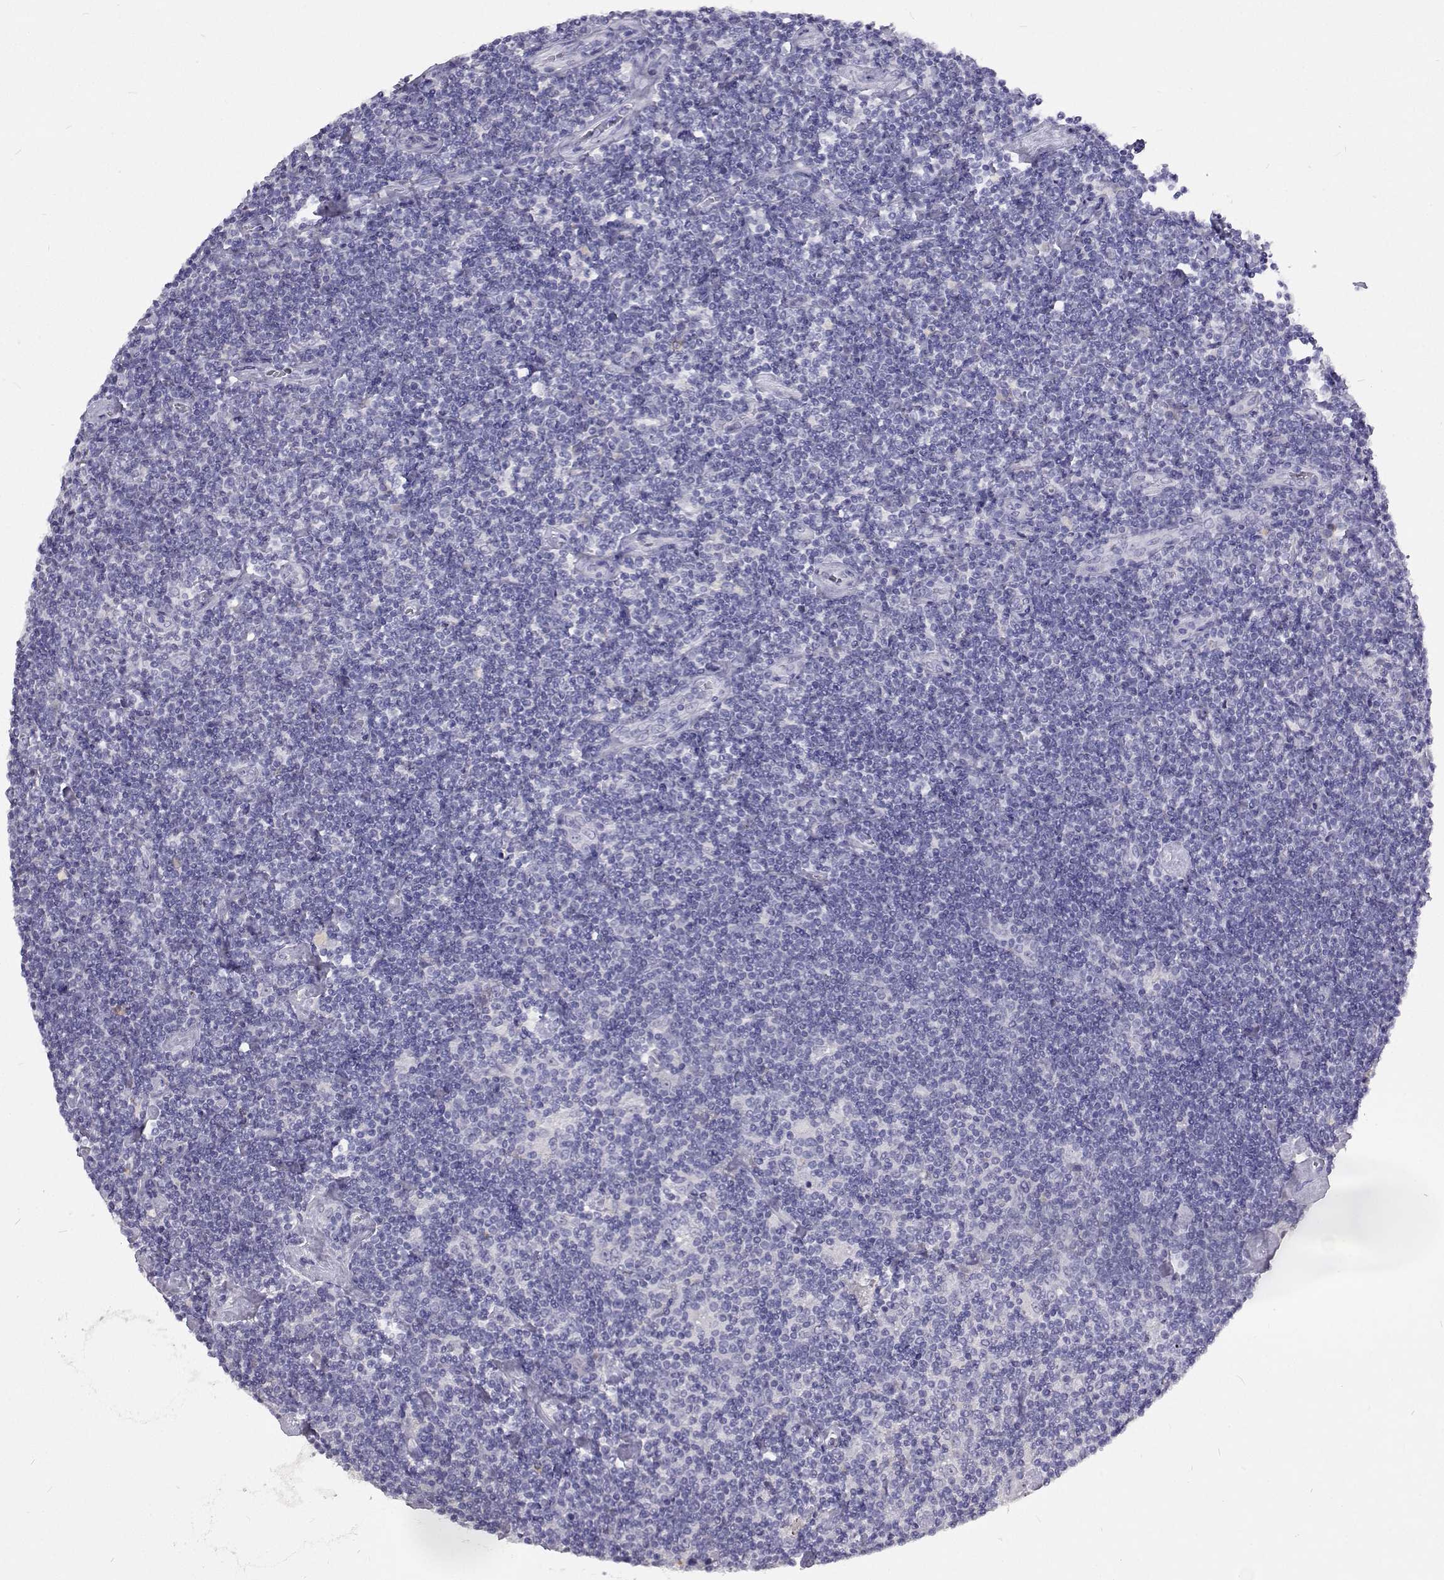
{"staining": {"intensity": "negative", "quantity": "none", "location": "none"}, "tissue": "lymphoma", "cell_type": "Tumor cells", "image_type": "cancer", "snomed": [{"axis": "morphology", "description": "Hodgkin's disease, NOS"}, {"axis": "topography", "description": "Lymph node"}], "caption": "Human Hodgkin's disease stained for a protein using IHC demonstrates no positivity in tumor cells.", "gene": "CFAP44", "patient": {"sex": "male", "age": 40}}